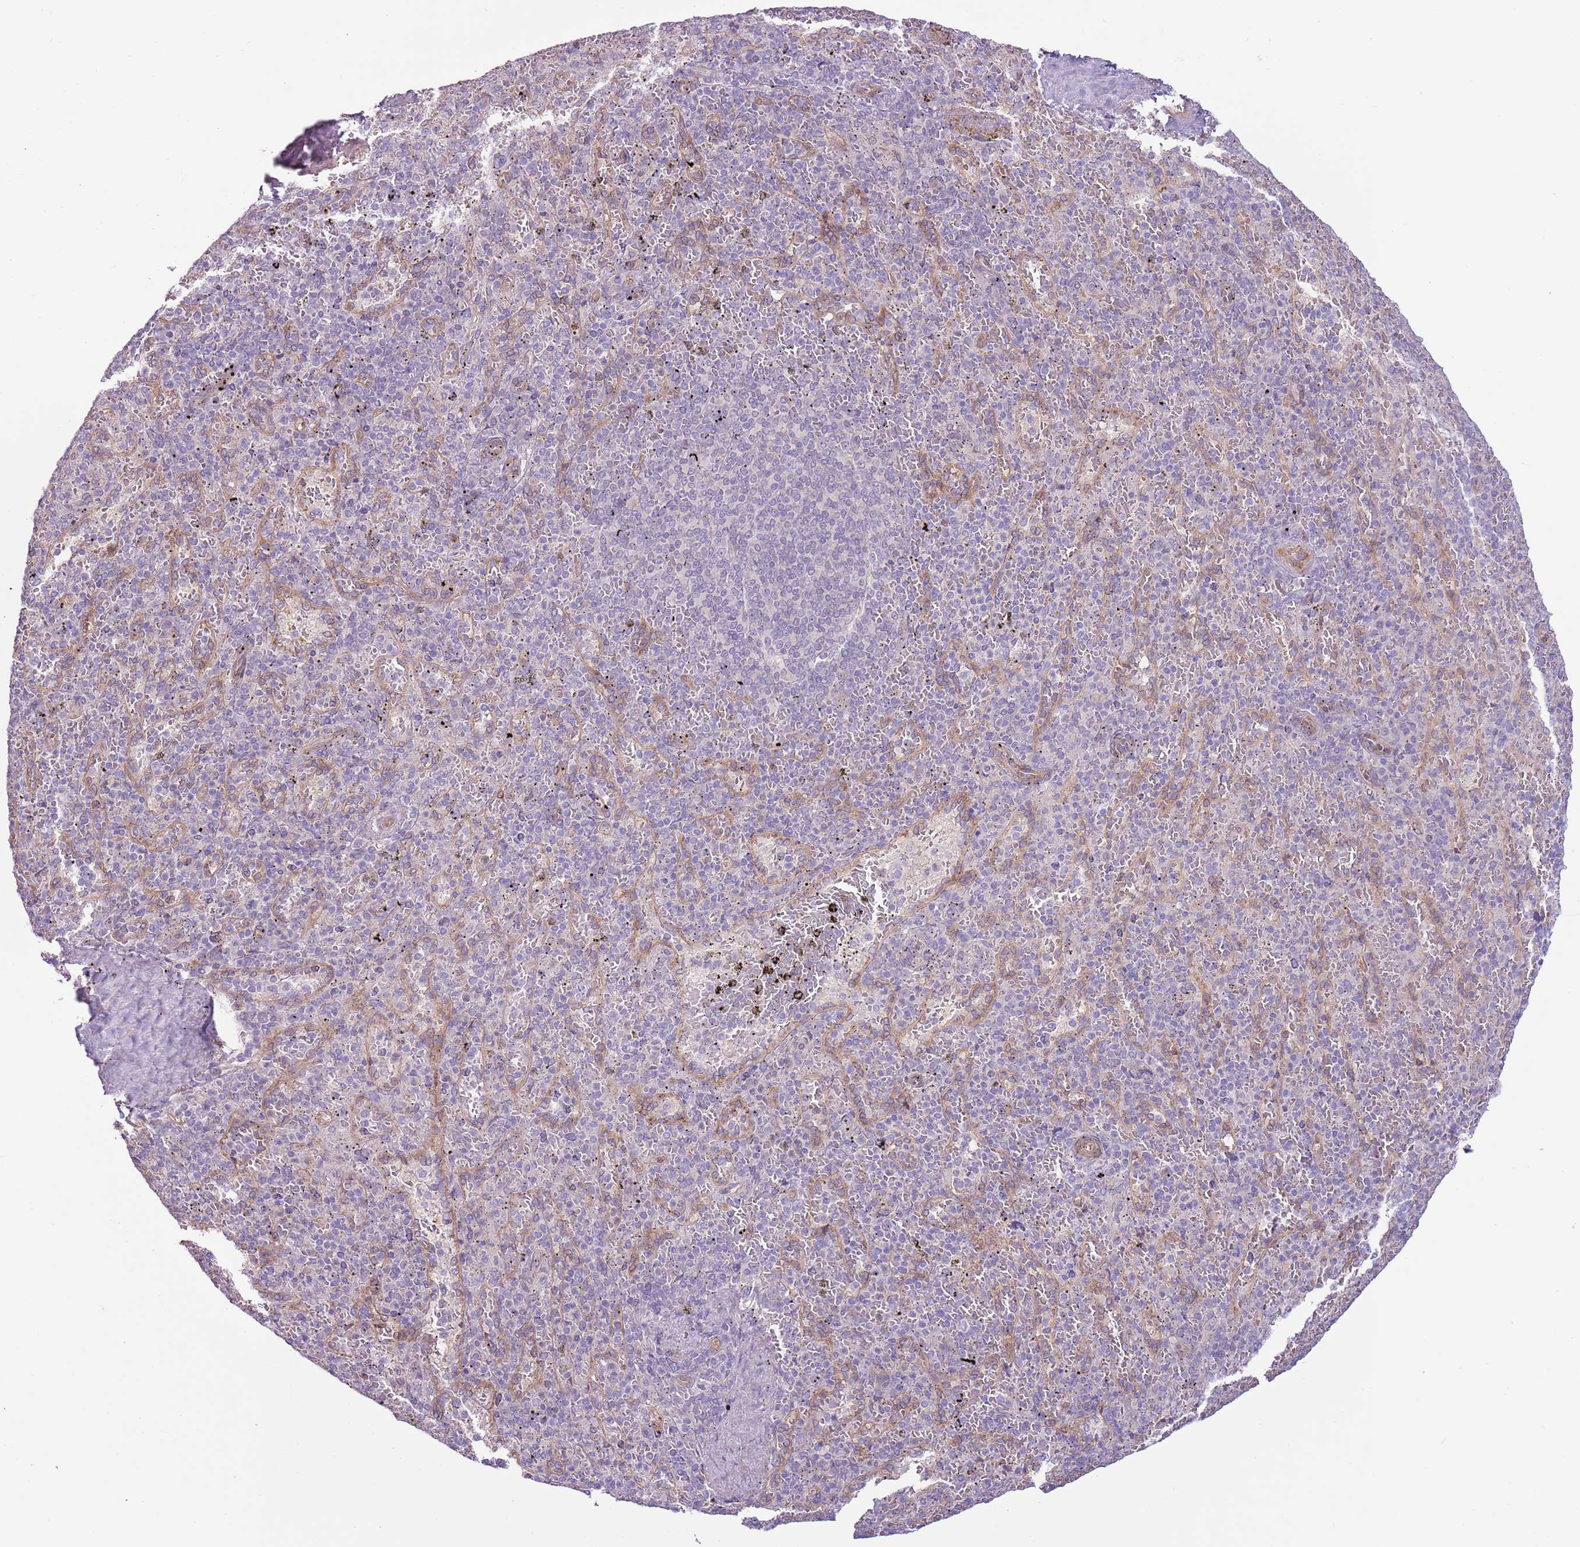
{"staining": {"intensity": "negative", "quantity": "none", "location": "none"}, "tissue": "spleen", "cell_type": "Cells in red pulp", "image_type": "normal", "snomed": [{"axis": "morphology", "description": "Normal tissue, NOS"}, {"axis": "topography", "description": "Spleen"}], "caption": "Spleen stained for a protein using immunohistochemistry displays no positivity cells in red pulp.", "gene": "MRO", "patient": {"sex": "male", "age": 82}}